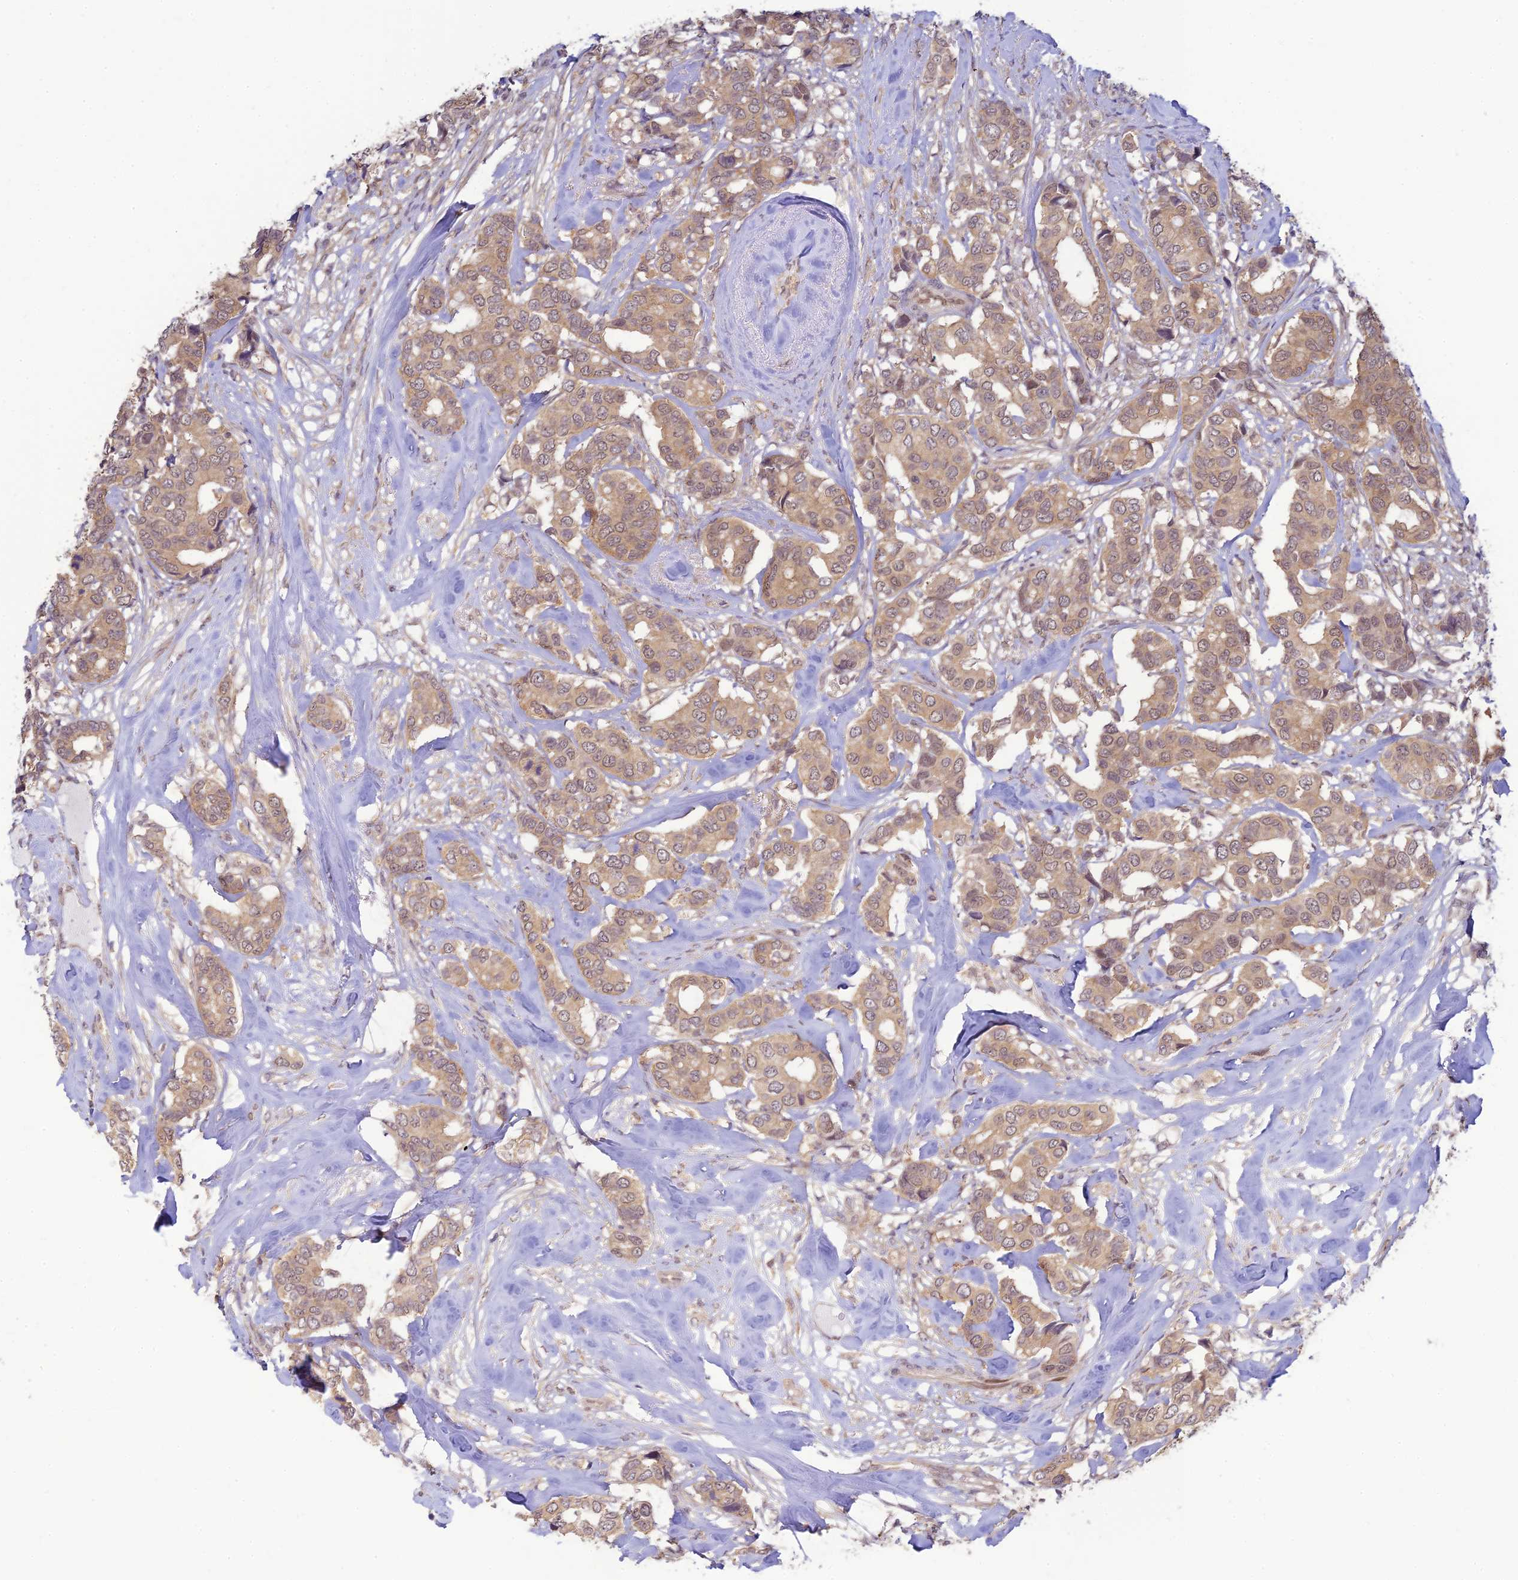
{"staining": {"intensity": "moderate", "quantity": "25%-75%", "location": "cytoplasmic/membranous,nuclear"}, "tissue": "breast cancer", "cell_type": "Tumor cells", "image_type": "cancer", "snomed": [{"axis": "morphology", "description": "Duct carcinoma"}, {"axis": "topography", "description": "Breast"}], "caption": "Immunohistochemistry staining of breast cancer (intraductal carcinoma), which displays medium levels of moderate cytoplasmic/membranous and nuclear expression in about 25%-75% of tumor cells indicating moderate cytoplasmic/membranous and nuclear protein expression. The staining was performed using DAB (3,3'-diaminobenzidine) (brown) for protein detection and nuclei were counterstained in hematoxylin (blue).", "gene": "SKIC8", "patient": {"sex": "female", "age": 87}}